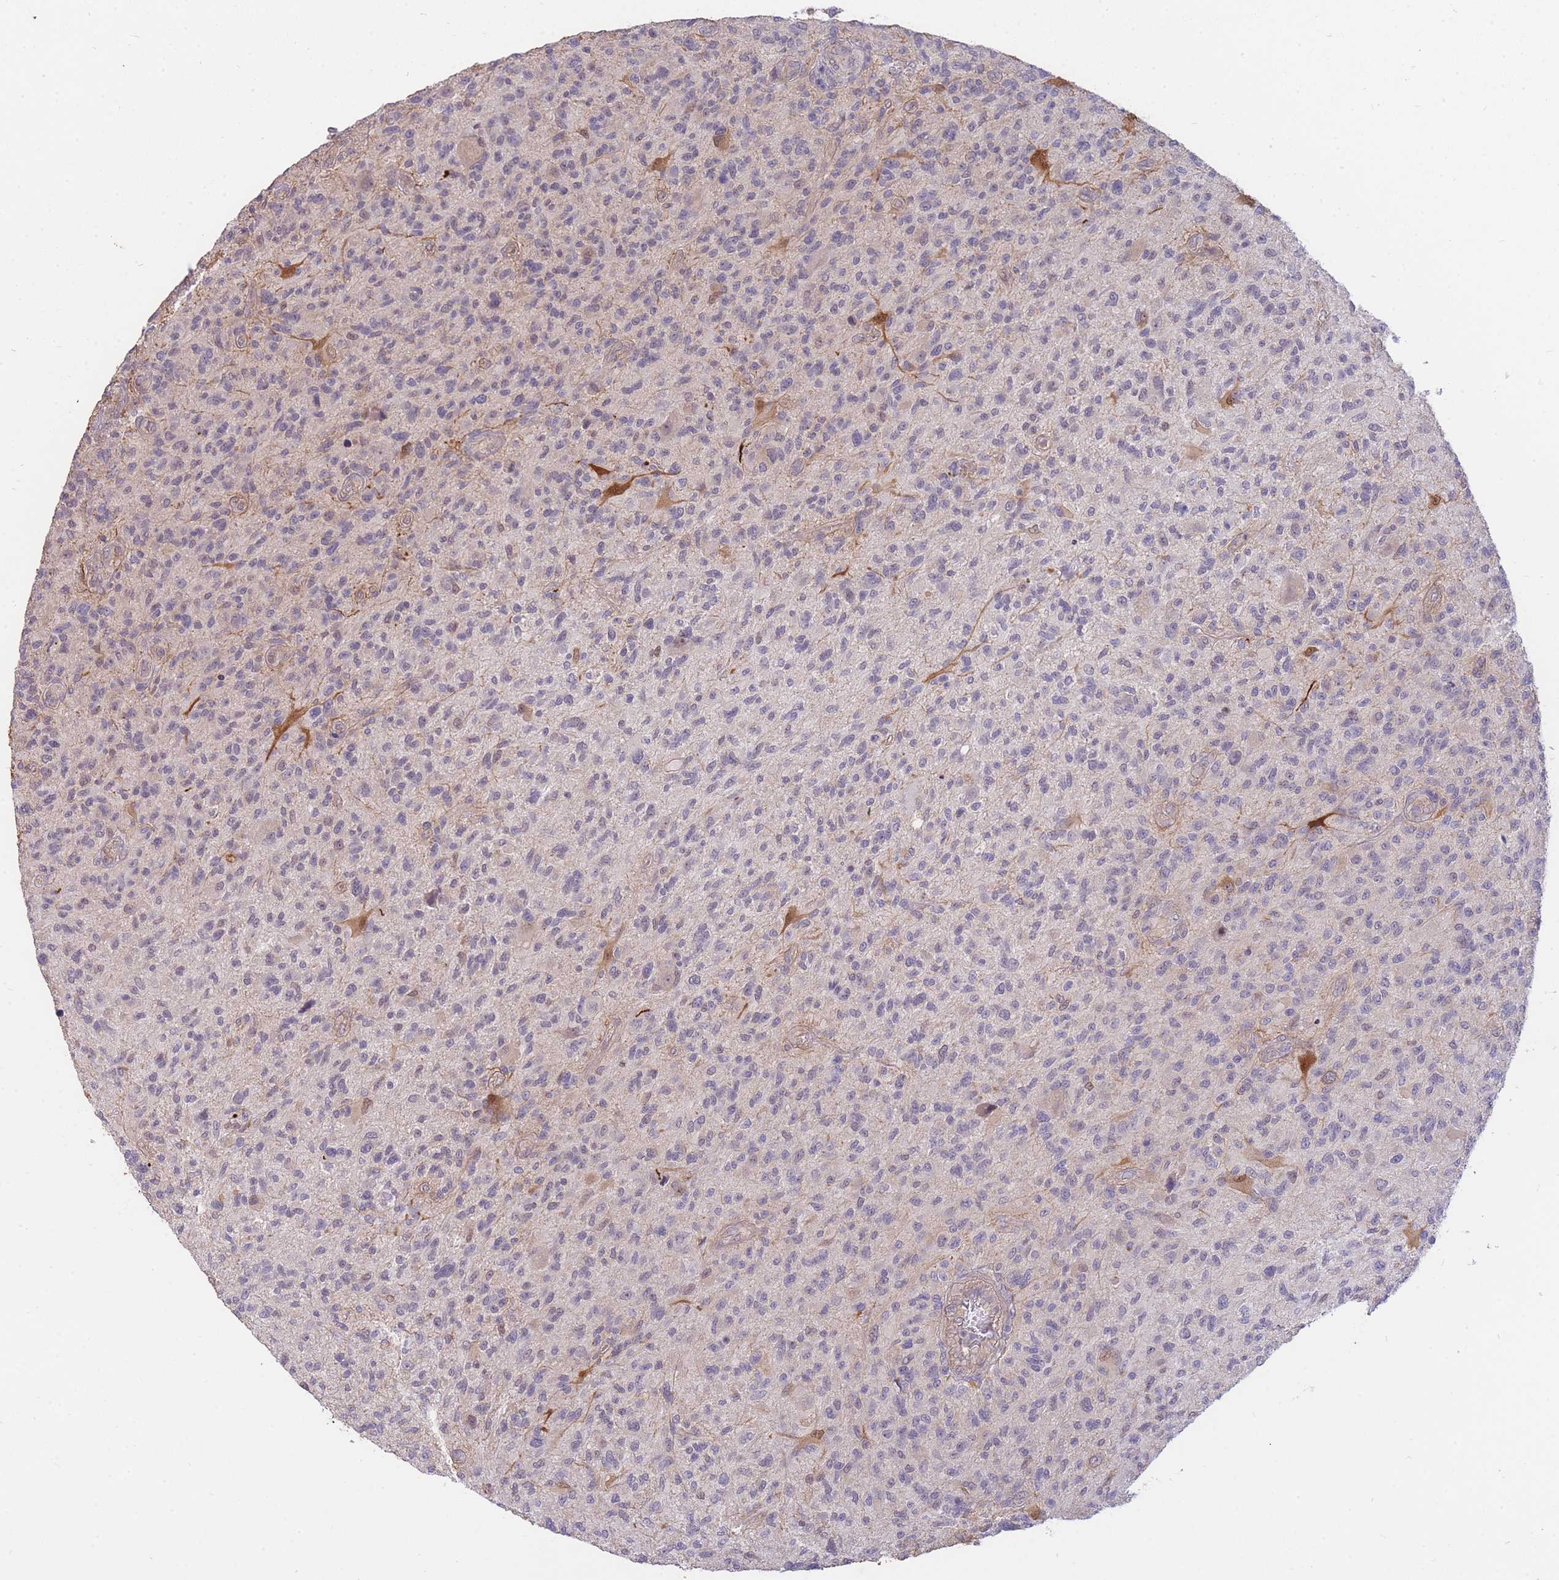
{"staining": {"intensity": "negative", "quantity": "none", "location": "none"}, "tissue": "glioma", "cell_type": "Tumor cells", "image_type": "cancer", "snomed": [{"axis": "morphology", "description": "Glioma, malignant, High grade"}, {"axis": "topography", "description": "Brain"}], "caption": "Human malignant glioma (high-grade) stained for a protein using IHC shows no staining in tumor cells.", "gene": "SMC6", "patient": {"sex": "male", "age": 47}}